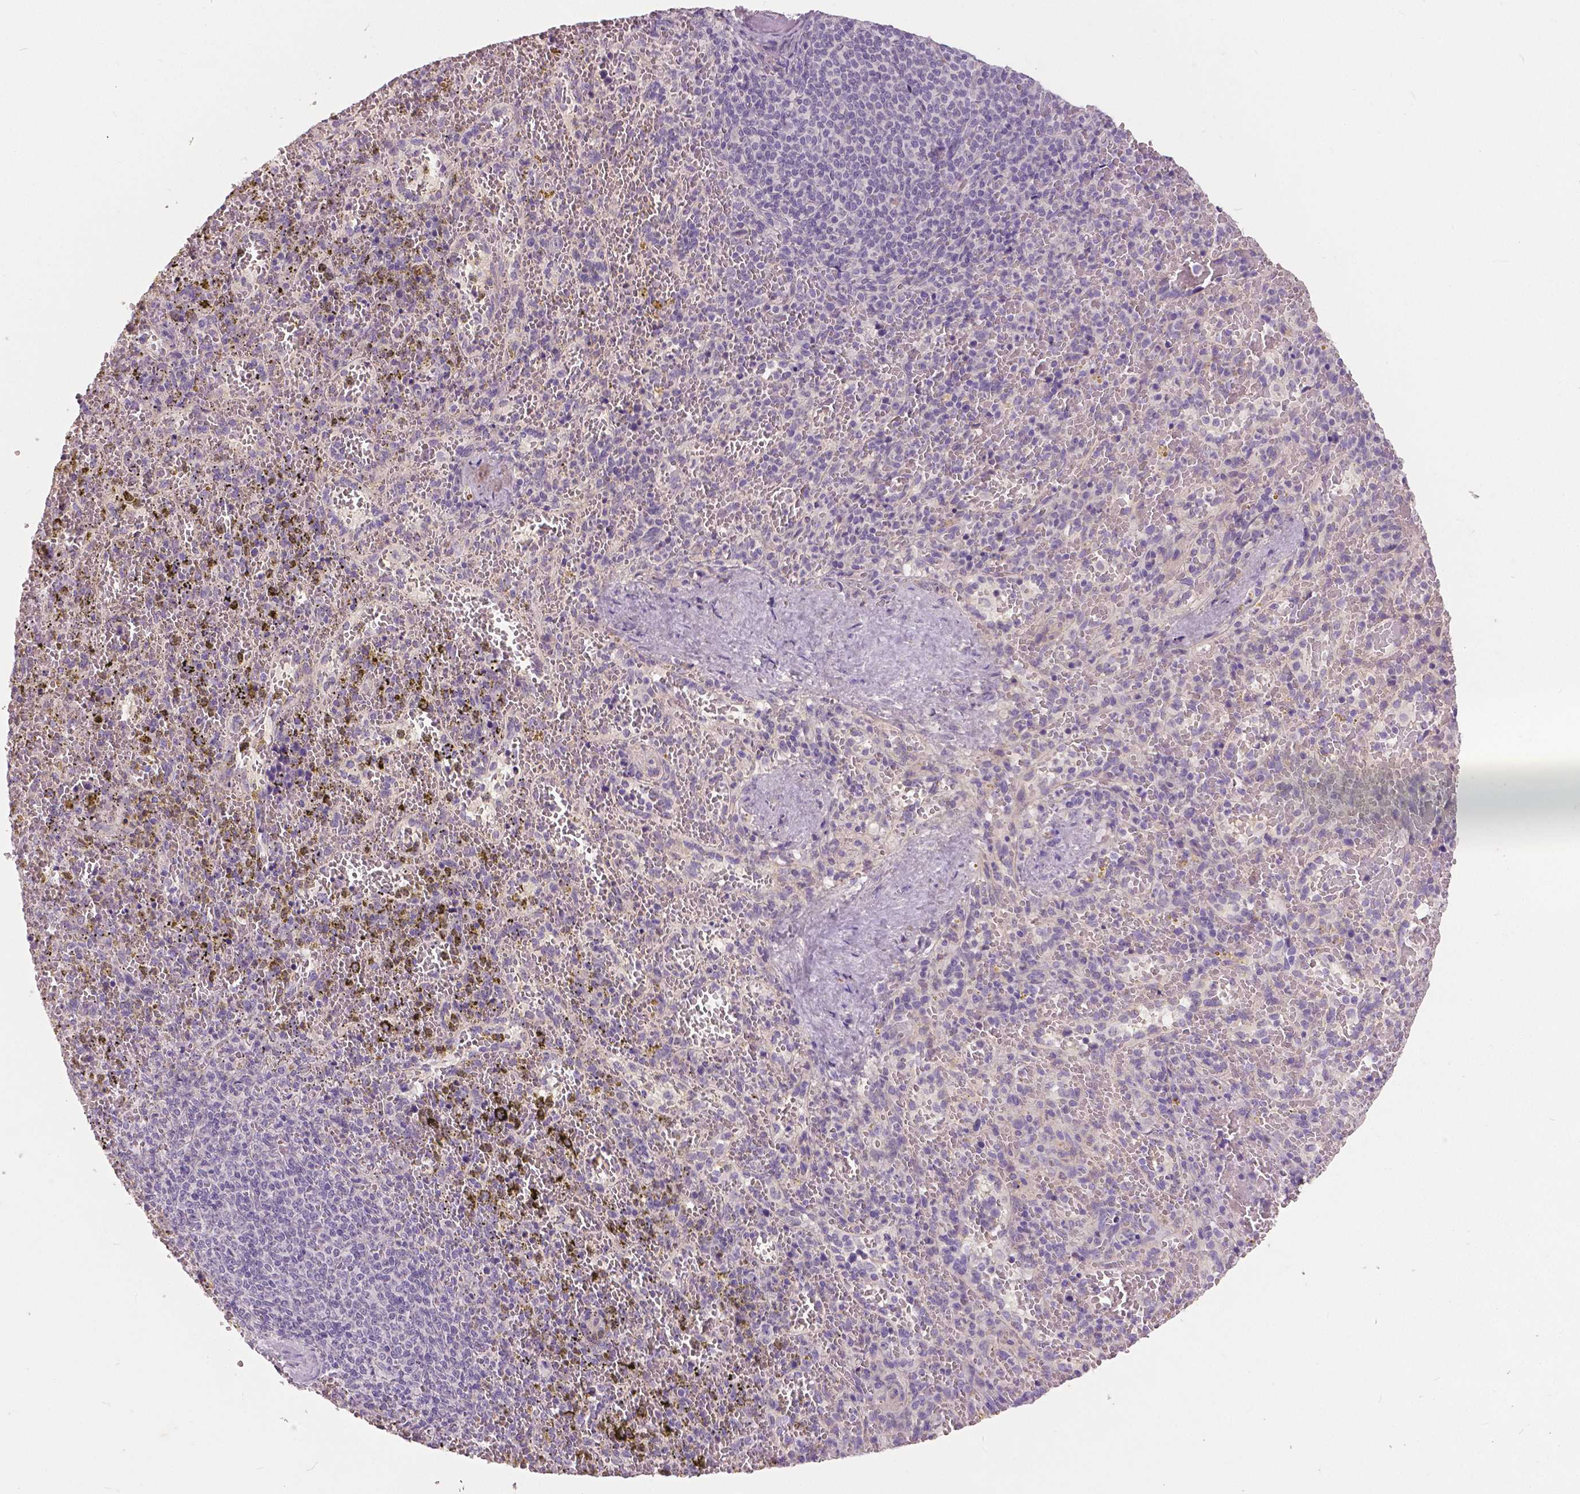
{"staining": {"intensity": "negative", "quantity": "none", "location": "none"}, "tissue": "spleen", "cell_type": "Cells in red pulp", "image_type": "normal", "snomed": [{"axis": "morphology", "description": "Normal tissue, NOS"}, {"axis": "topography", "description": "Spleen"}], "caption": "Immunohistochemical staining of benign spleen demonstrates no significant expression in cells in red pulp.", "gene": "FOXA1", "patient": {"sex": "female", "age": 50}}